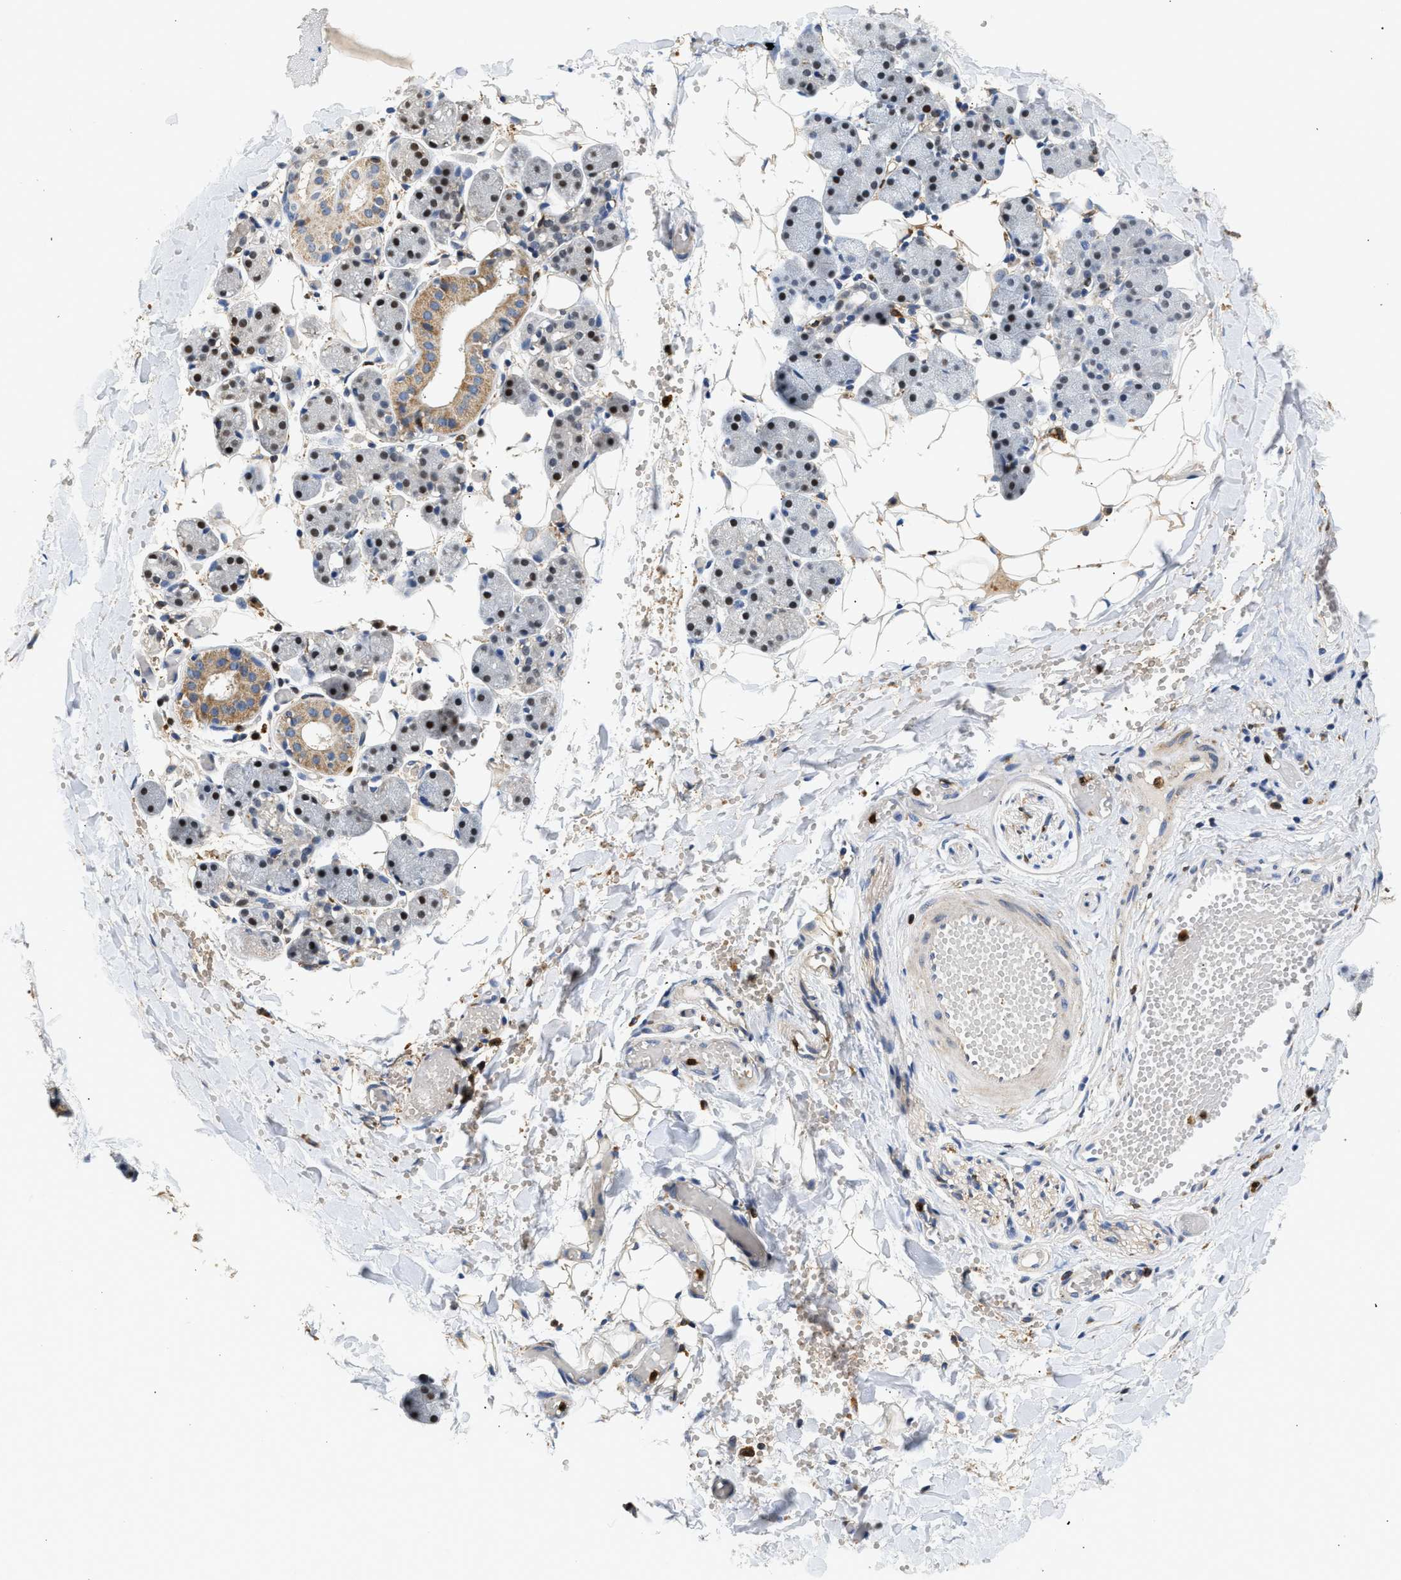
{"staining": {"intensity": "moderate", "quantity": ">75%", "location": "cytoplasmic/membranous,nuclear"}, "tissue": "salivary gland", "cell_type": "Glandular cells", "image_type": "normal", "snomed": [{"axis": "morphology", "description": "Normal tissue, NOS"}, {"axis": "topography", "description": "Salivary gland"}], "caption": "Protein analysis of unremarkable salivary gland demonstrates moderate cytoplasmic/membranous,nuclear positivity in about >75% of glandular cells.", "gene": "RAB31", "patient": {"sex": "female", "age": 33}}